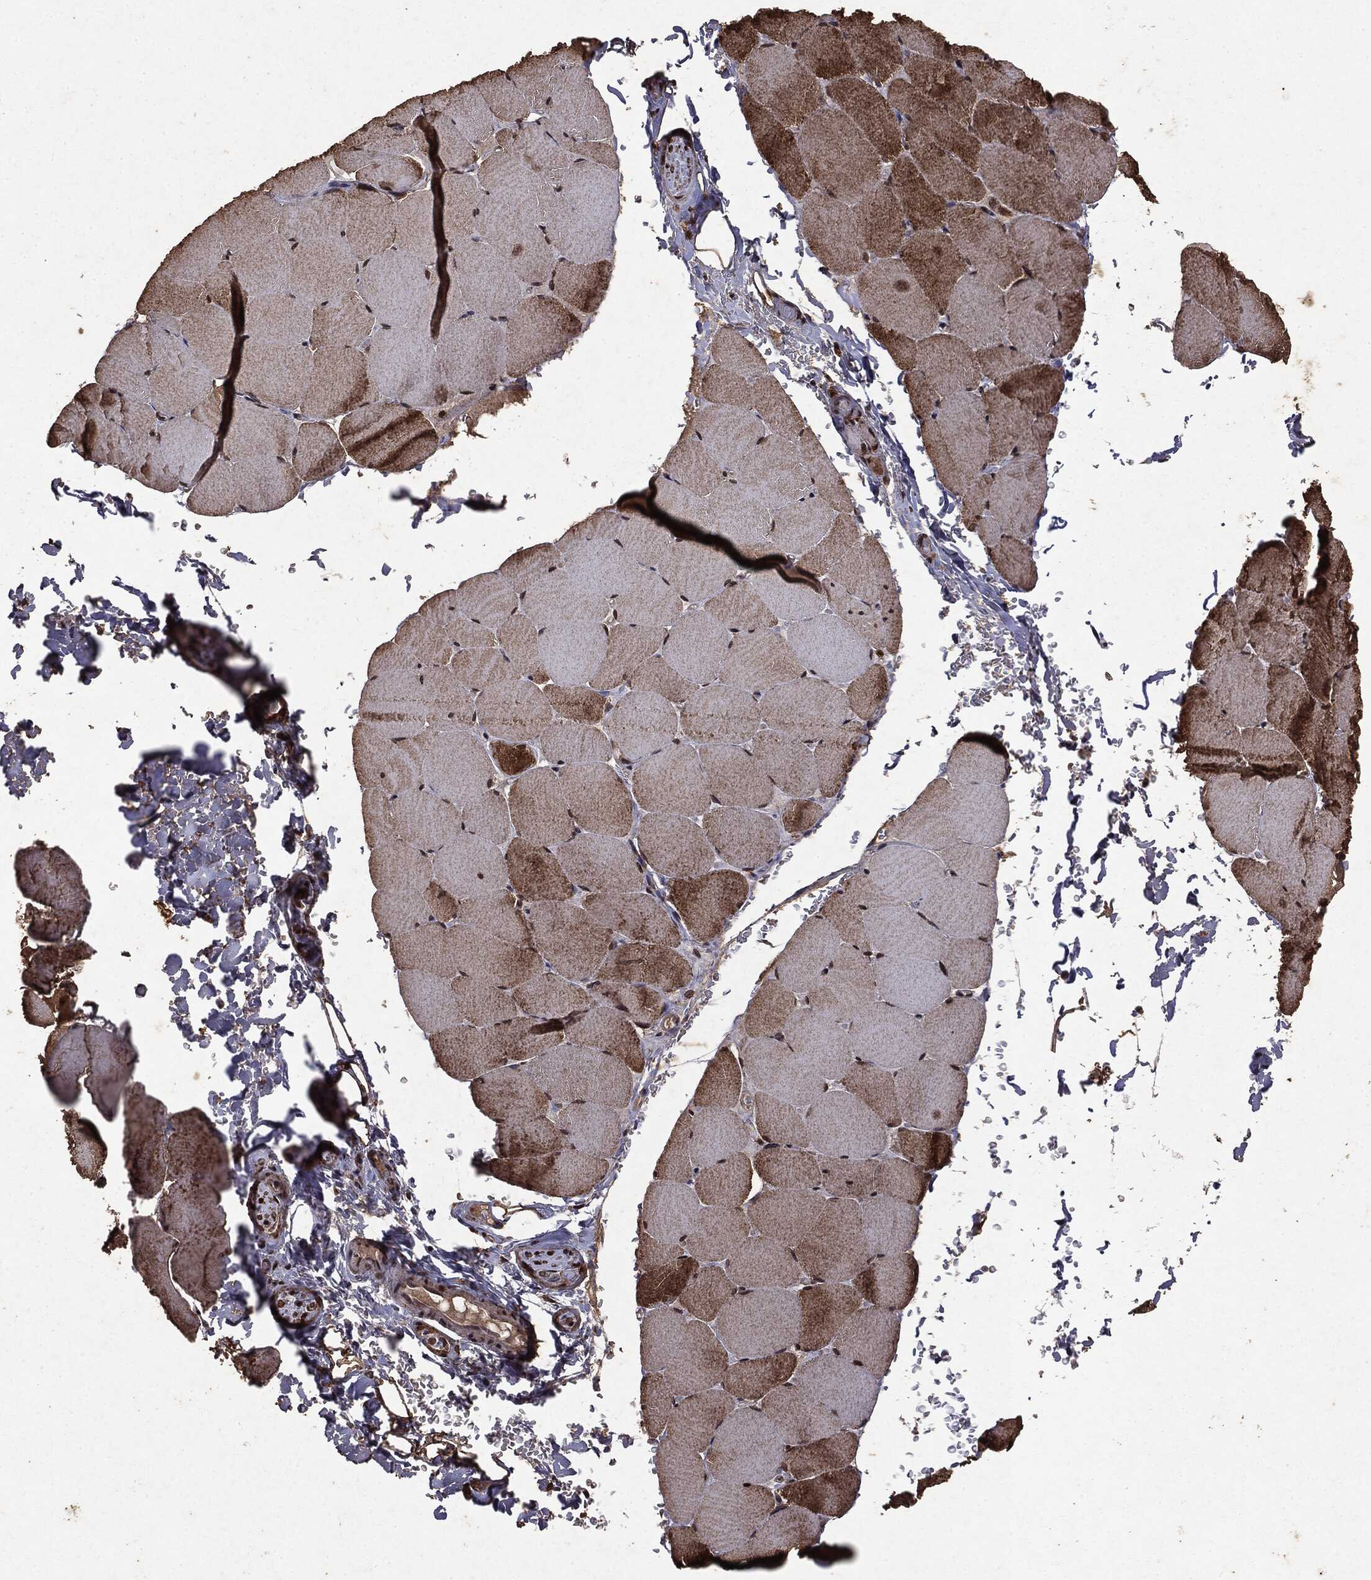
{"staining": {"intensity": "moderate", "quantity": "25%-75%", "location": "cytoplasmic/membranous"}, "tissue": "skeletal muscle", "cell_type": "Myocytes", "image_type": "normal", "snomed": [{"axis": "morphology", "description": "Normal tissue, NOS"}, {"axis": "topography", "description": "Skeletal muscle"}], "caption": "IHC image of normal skeletal muscle stained for a protein (brown), which shows medium levels of moderate cytoplasmic/membranous staining in about 25%-75% of myocytes.", "gene": "PEBP1", "patient": {"sex": "female", "age": 37}}